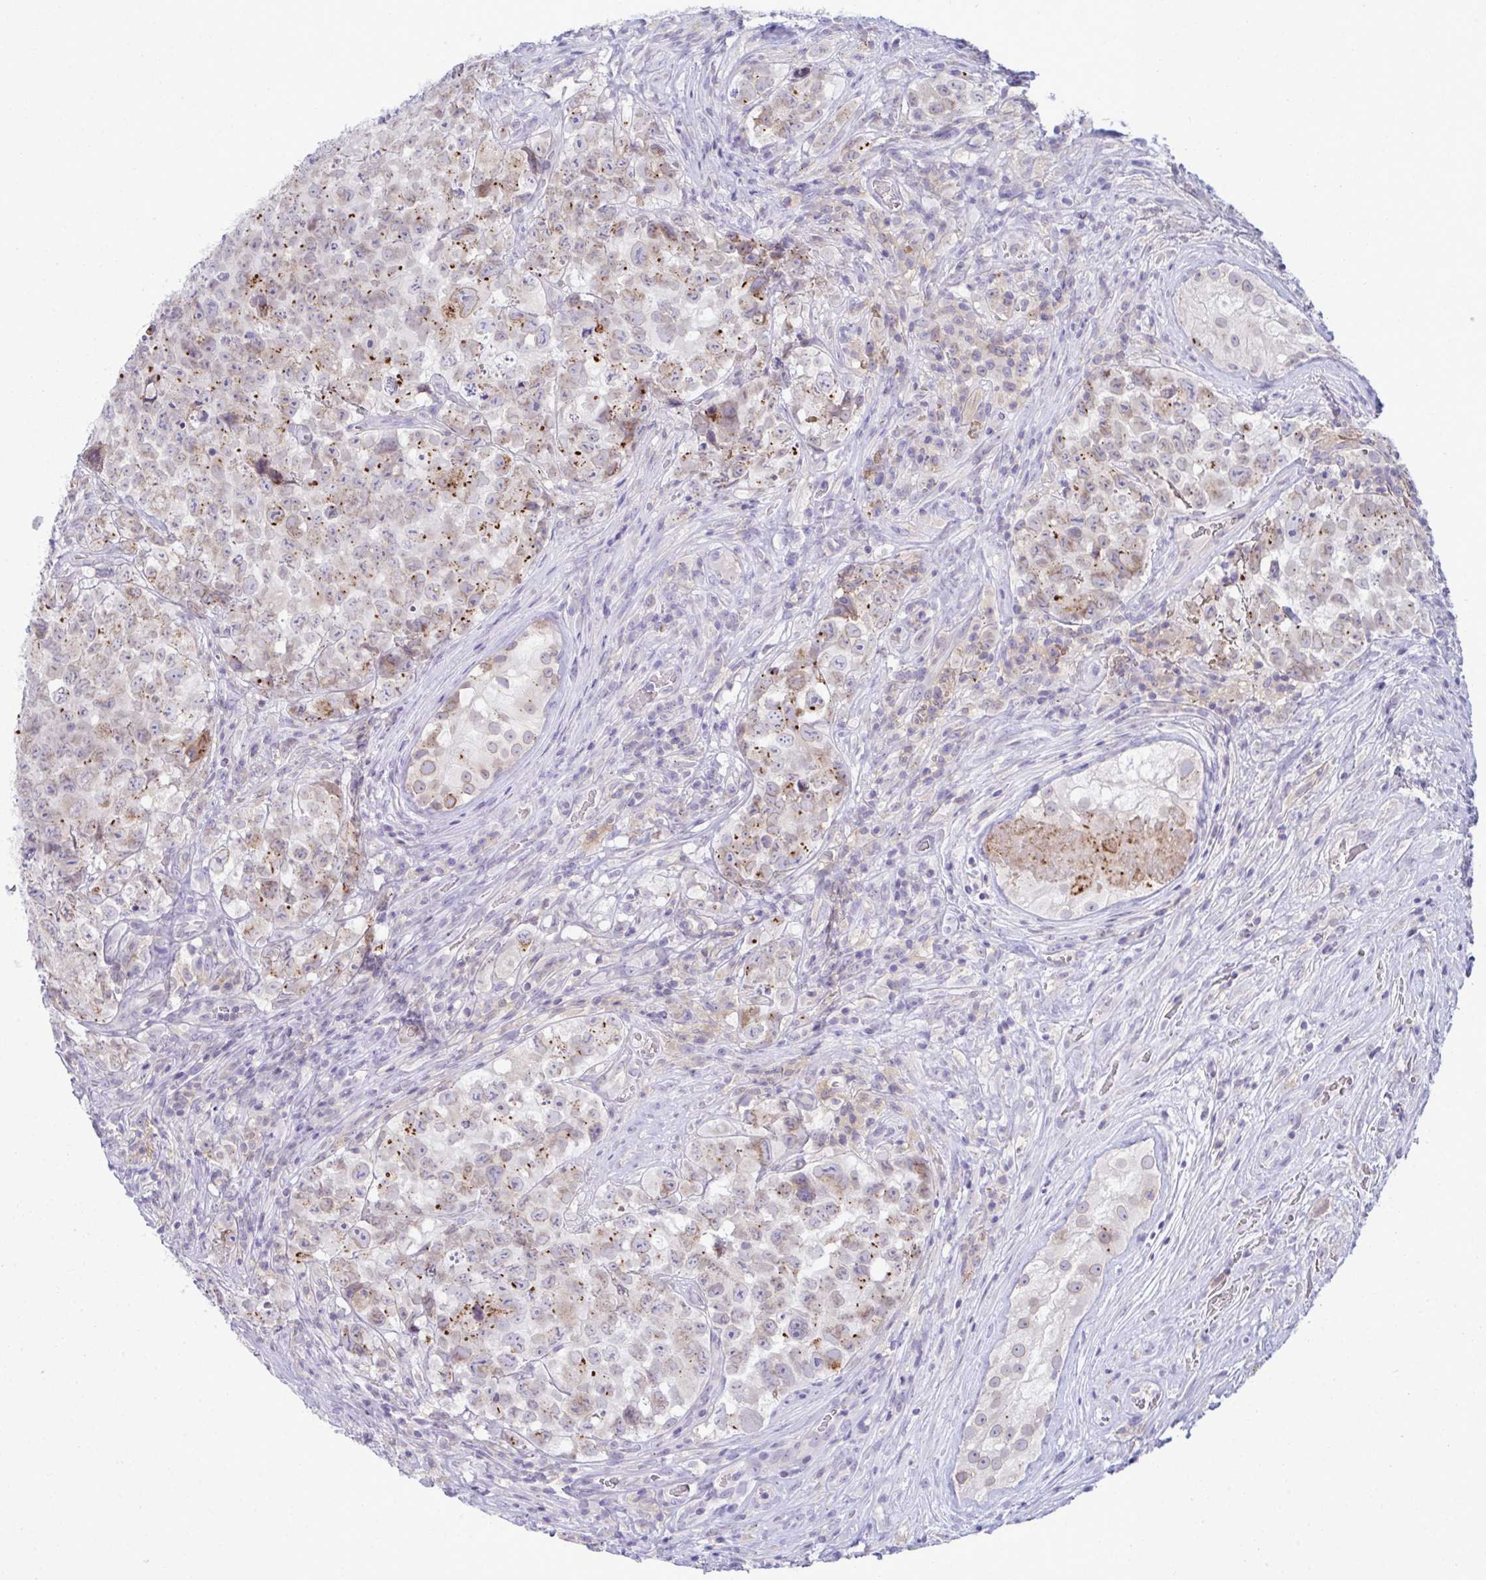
{"staining": {"intensity": "moderate", "quantity": "25%-75%", "location": "cytoplasmic/membranous"}, "tissue": "testis cancer", "cell_type": "Tumor cells", "image_type": "cancer", "snomed": [{"axis": "morphology", "description": "Carcinoma, Embryonal, NOS"}, {"axis": "topography", "description": "Testis"}], "caption": "The micrograph displays staining of embryonal carcinoma (testis), revealing moderate cytoplasmic/membranous protein positivity (brown color) within tumor cells. (IHC, brightfield microscopy, high magnification).", "gene": "RGPD5", "patient": {"sex": "male", "age": 18}}